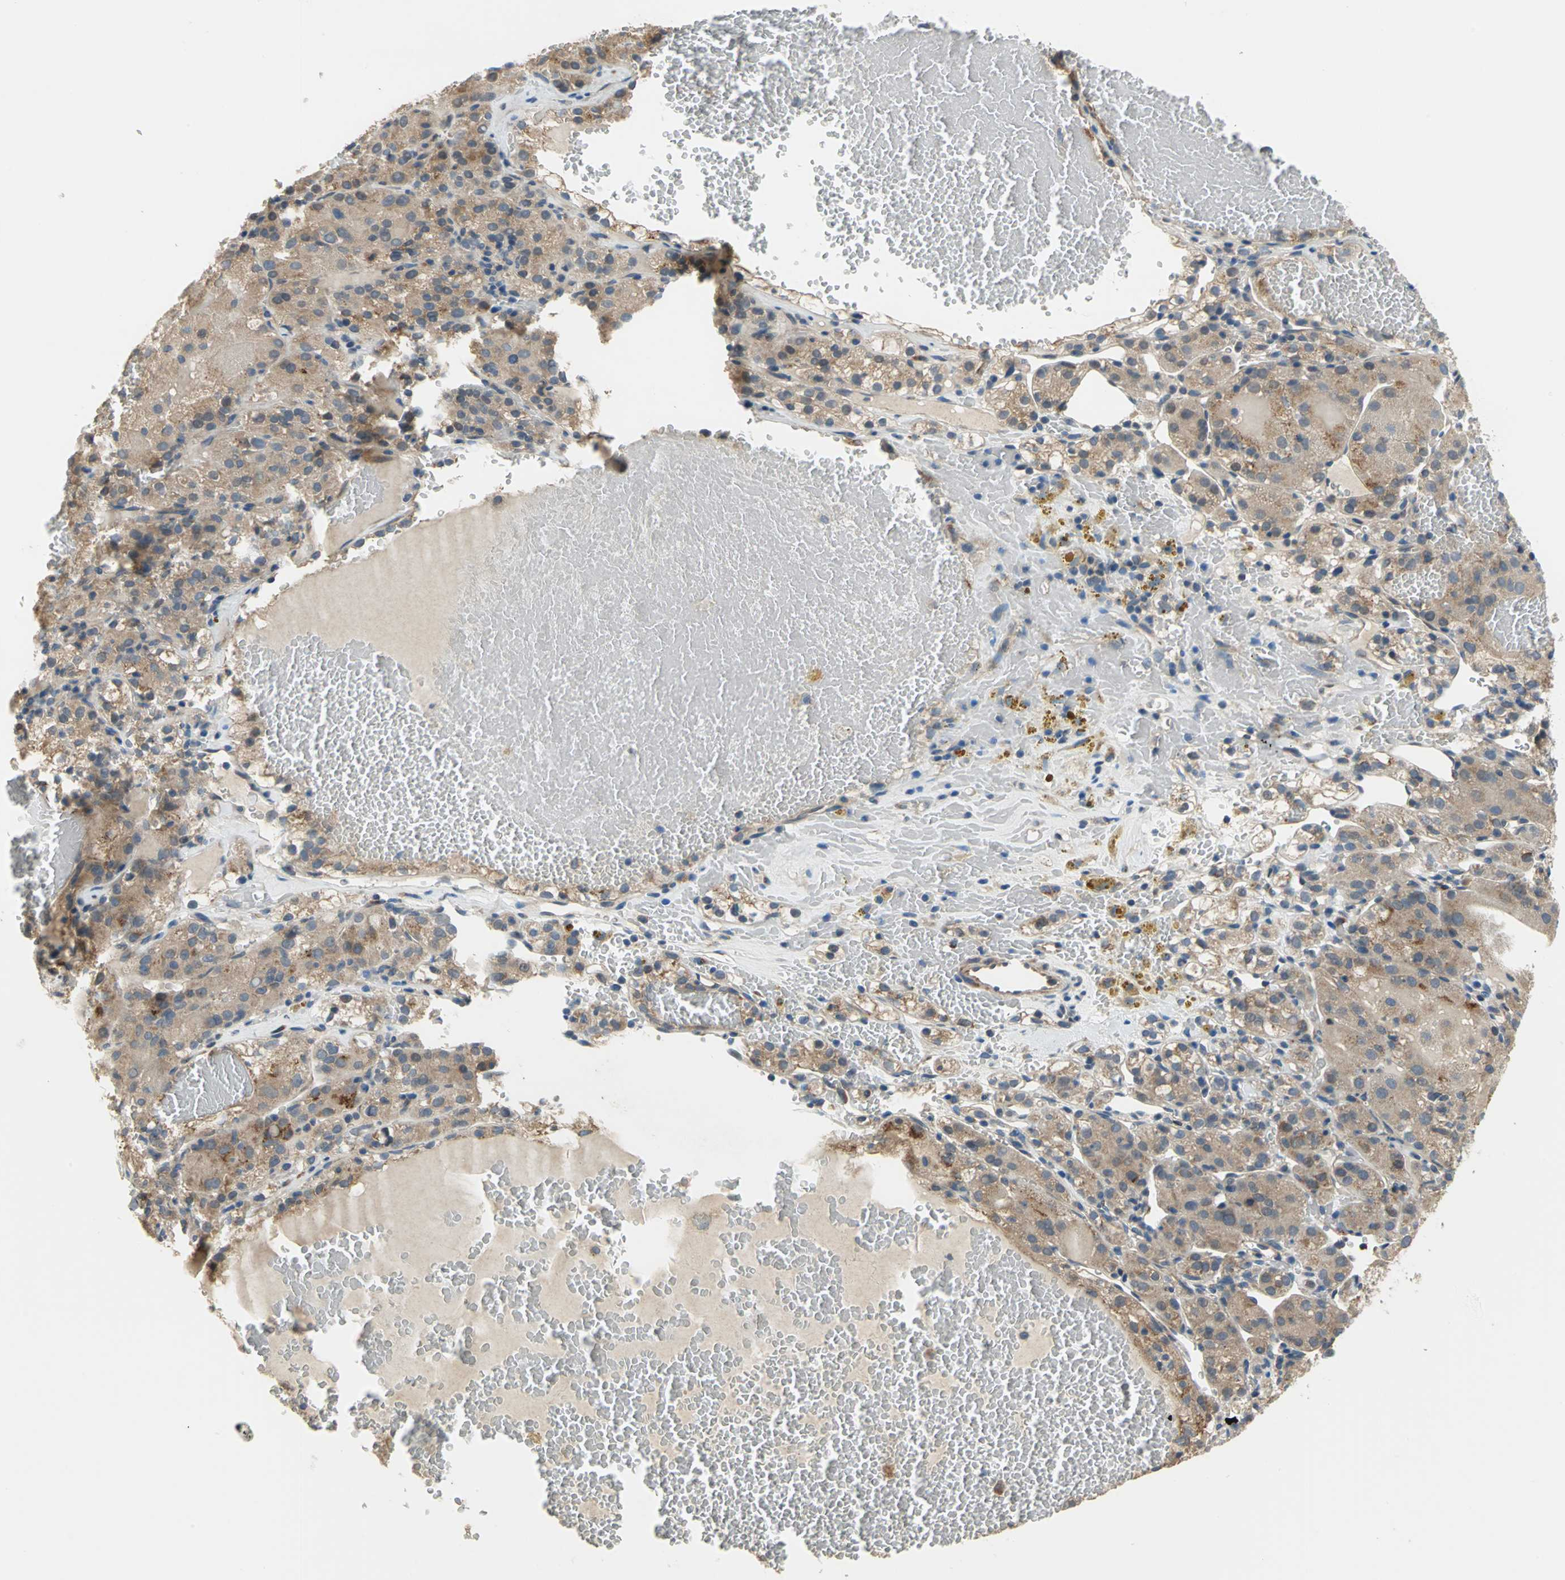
{"staining": {"intensity": "moderate", "quantity": ">75%", "location": "cytoplasmic/membranous"}, "tissue": "renal cancer", "cell_type": "Tumor cells", "image_type": "cancer", "snomed": [{"axis": "morphology", "description": "Normal tissue, NOS"}, {"axis": "morphology", "description": "Adenocarcinoma, NOS"}, {"axis": "topography", "description": "Kidney"}], "caption": "This photomicrograph demonstrates IHC staining of renal cancer (adenocarcinoma), with medium moderate cytoplasmic/membranous positivity in approximately >75% of tumor cells.", "gene": "TRAK1", "patient": {"sex": "male", "age": 61}}